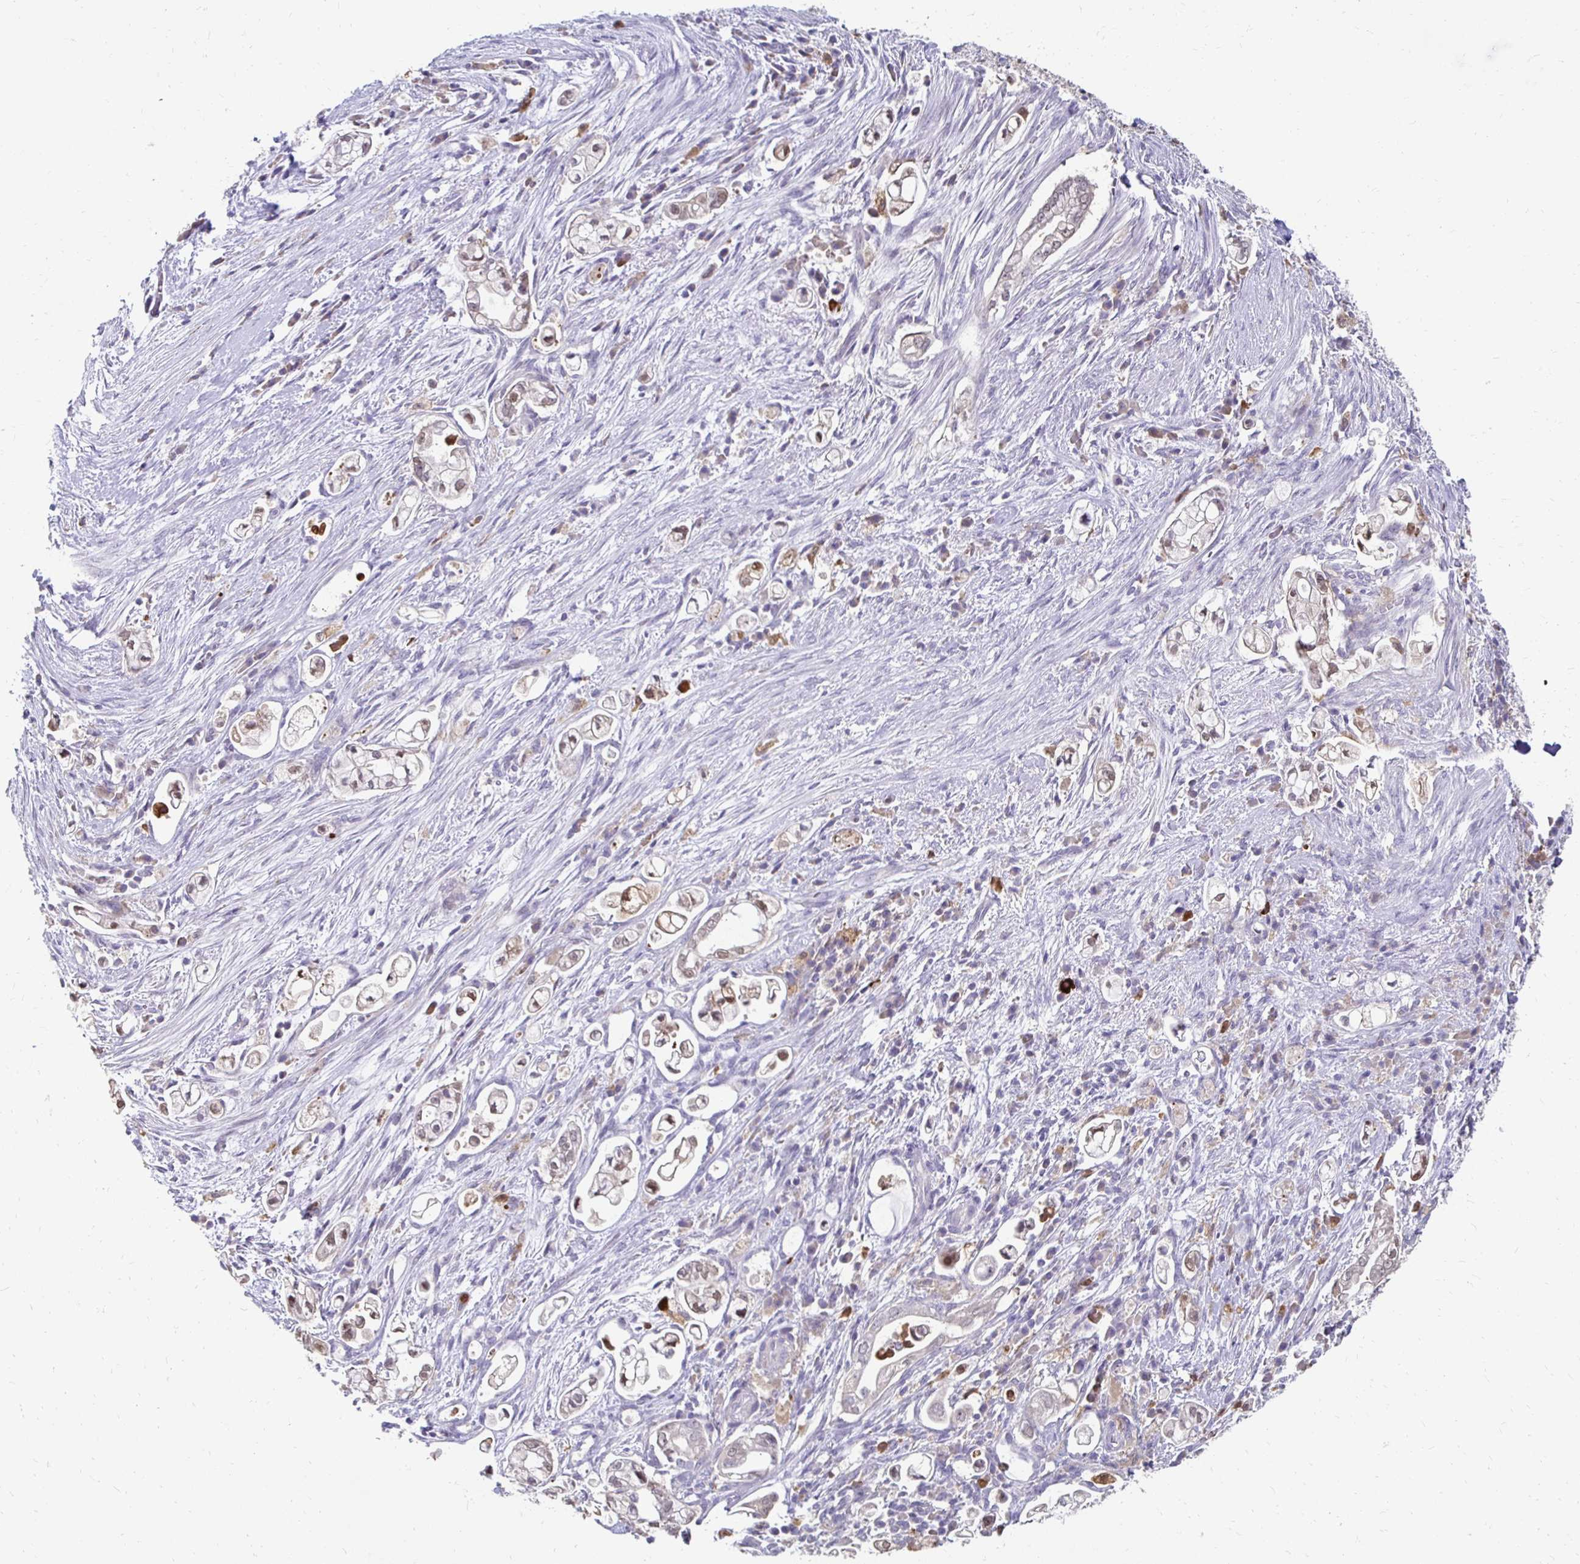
{"staining": {"intensity": "weak", "quantity": "25%-75%", "location": "cytoplasmic/membranous,nuclear"}, "tissue": "pancreatic cancer", "cell_type": "Tumor cells", "image_type": "cancer", "snomed": [{"axis": "morphology", "description": "Adenocarcinoma, NOS"}, {"axis": "topography", "description": "Pancreas"}], "caption": "Pancreatic adenocarcinoma stained for a protein (brown) shows weak cytoplasmic/membranous and nuclear positive staining in approximately 25%-75% of tumor cells.", "gene": "PADI2", "patient": {"sex": "female", "age": 69}}